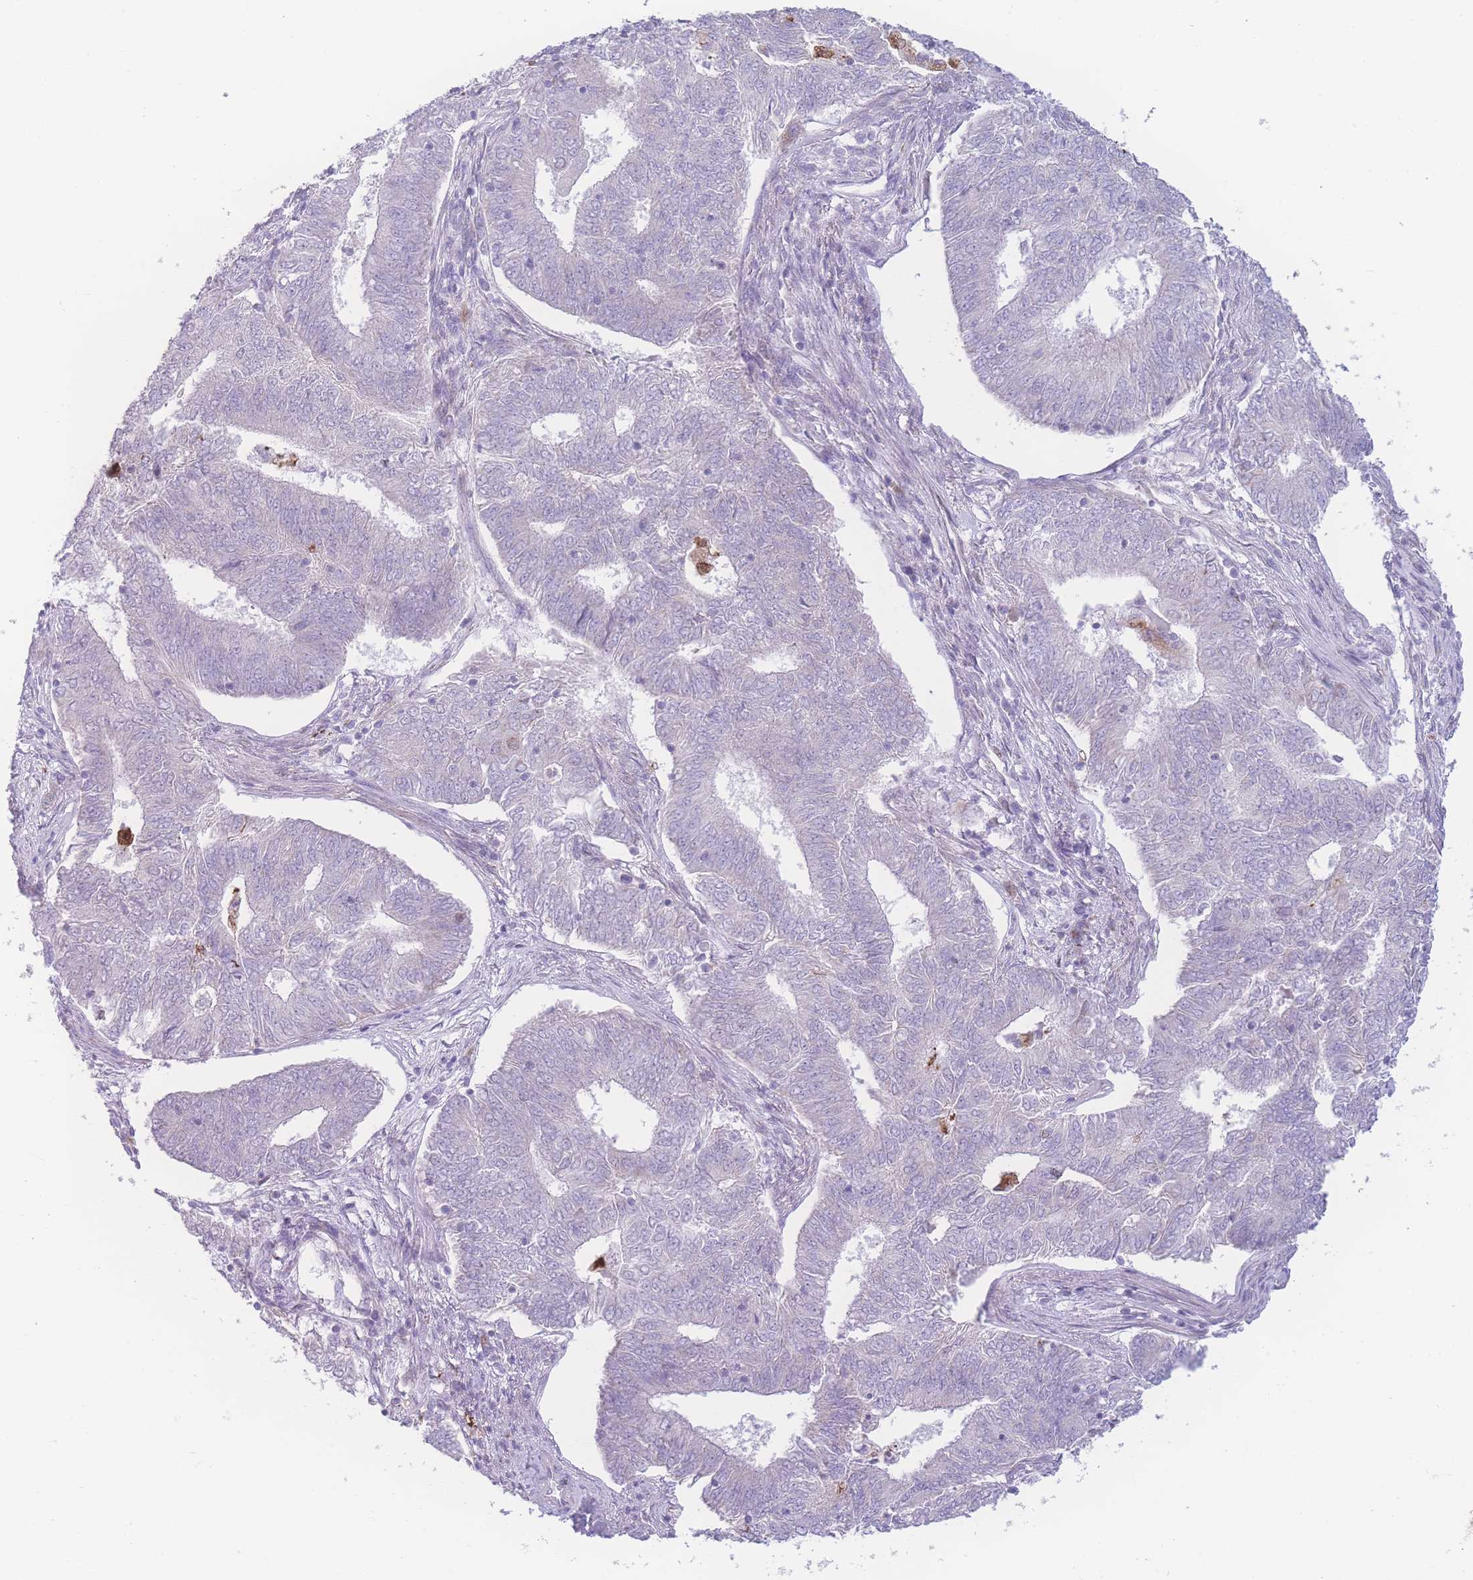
{"staining": {"intensity": "negative", "quantity": "none", "location": "none"}, "tissue": "endometrial cancer", "cell_type": "Tumor cells", "image_type": "cancer", "snomed": [{"axis": "morphology", "description": "Adenocarcinoma, NOS"}, {"axis": "topography", "description": "Endometrium"}], "caption": "A histopathology image of endometrial adenocarcinoma stained for a protein displays no brown staining in tumor cells.", "gene": "NBEAL1", "patient": {"sex": "female", "age": 62}}